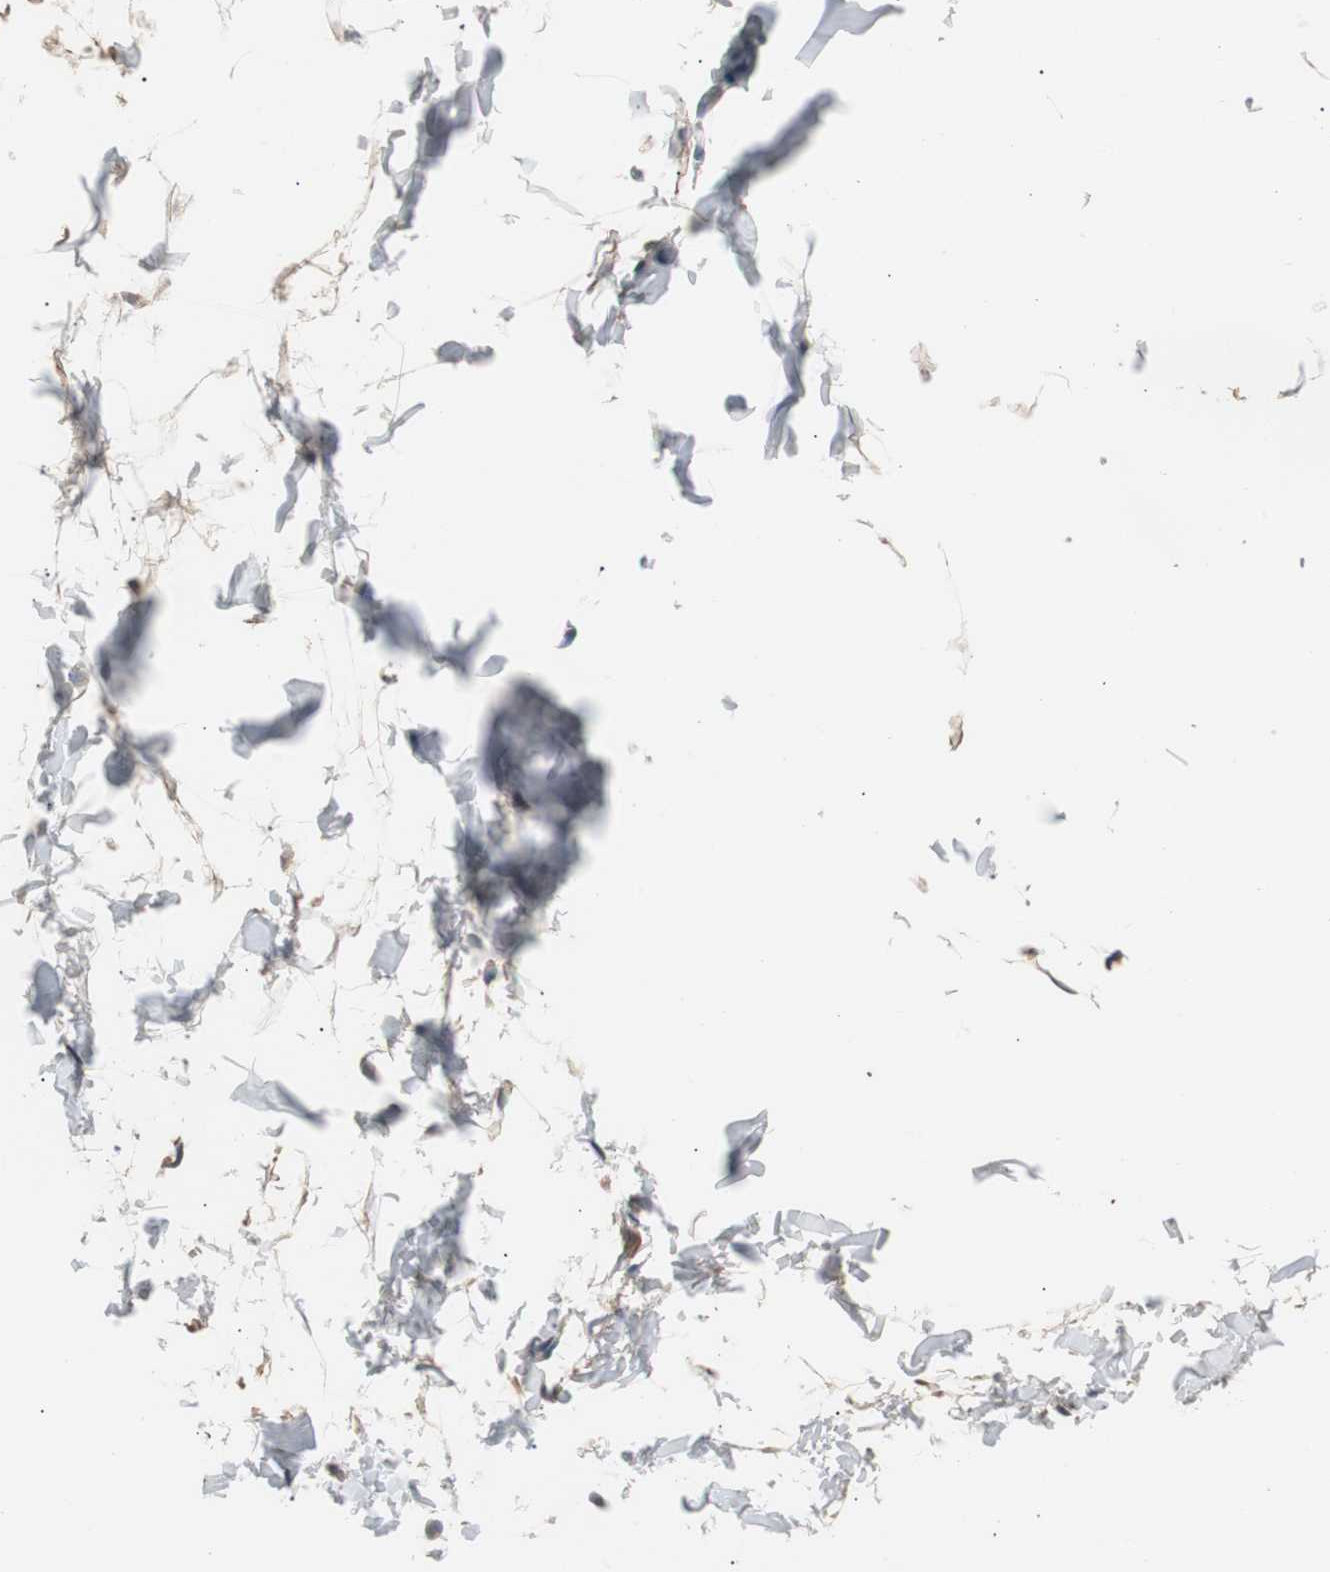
{"staining": {"intensity": "negative", "quantity": "none", "location": "none"}, "tissue": "adipose tissue", "cell_type": "Adipocytes", "image_type": "normal", "snomed": [{"axis": "morphology", "description": "Normal tissue, NOS"}, {"axis": "topography", "description": "Soft tissue"}], "caption": "Adipocytes show no significant staining in unremarkable adipose tissue.", "gene": "ZMPSTE24", "patient": {"sex": "male", "age": 26}}